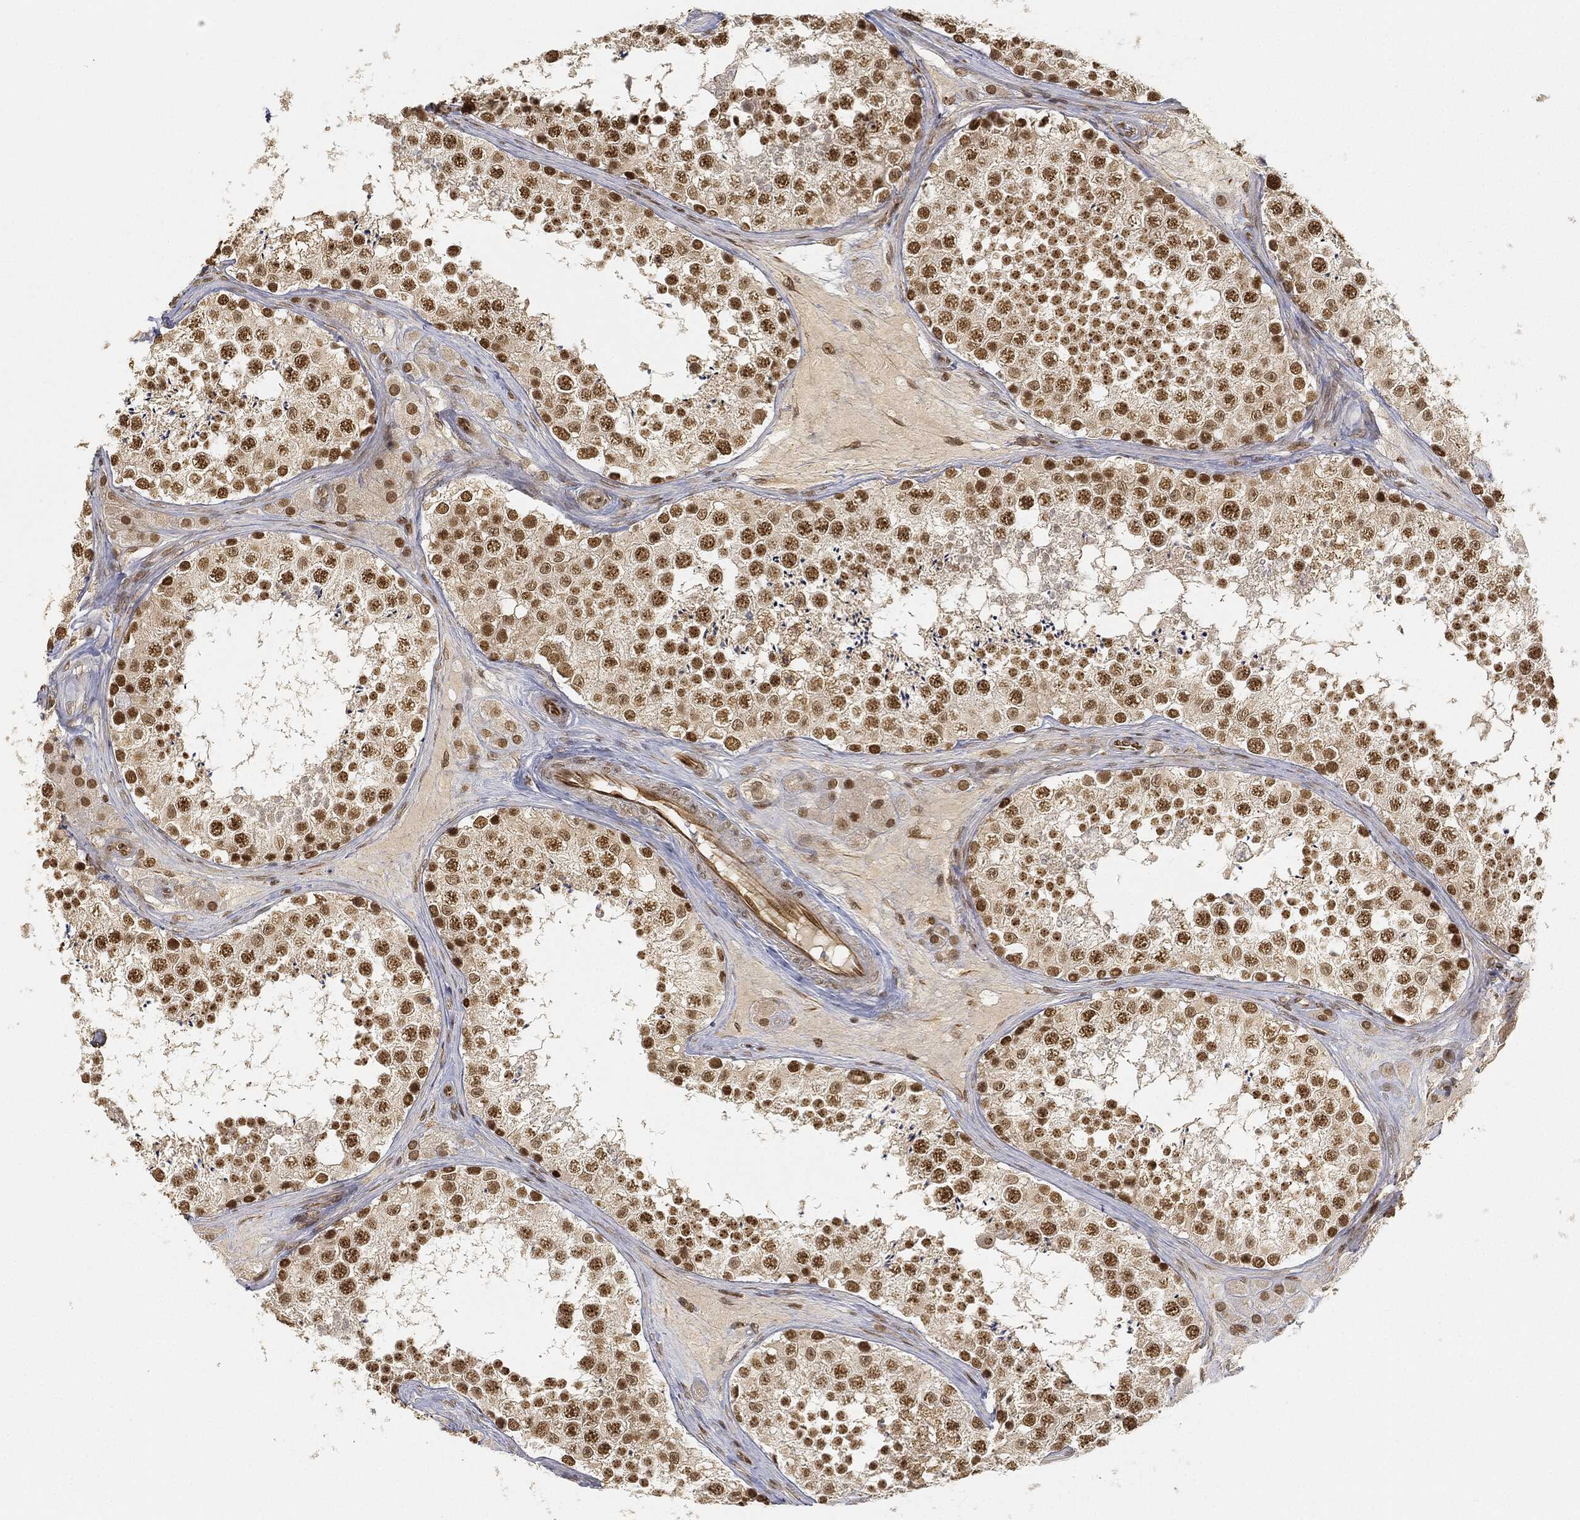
{"staining": {"intensity": "strong", "quantity": "<25%", "location": "nuclear"}, "tissue": "testis", "cell_type": "Cells in seminiferous ducts", "image_type": "normal", "snomed": [{"axis": "morphology", "description": "Normal tissue, NOS"}, {"axis": "topography", "description": "Testis"}], "caption": "Immunohistochemistry of unremarkable human testis shows medium levels of strong nuclear expression in about <25% of cells in seminiferous ducts.", "gene": "CIB1", "patient": {"sex": "male", "age": 41}}